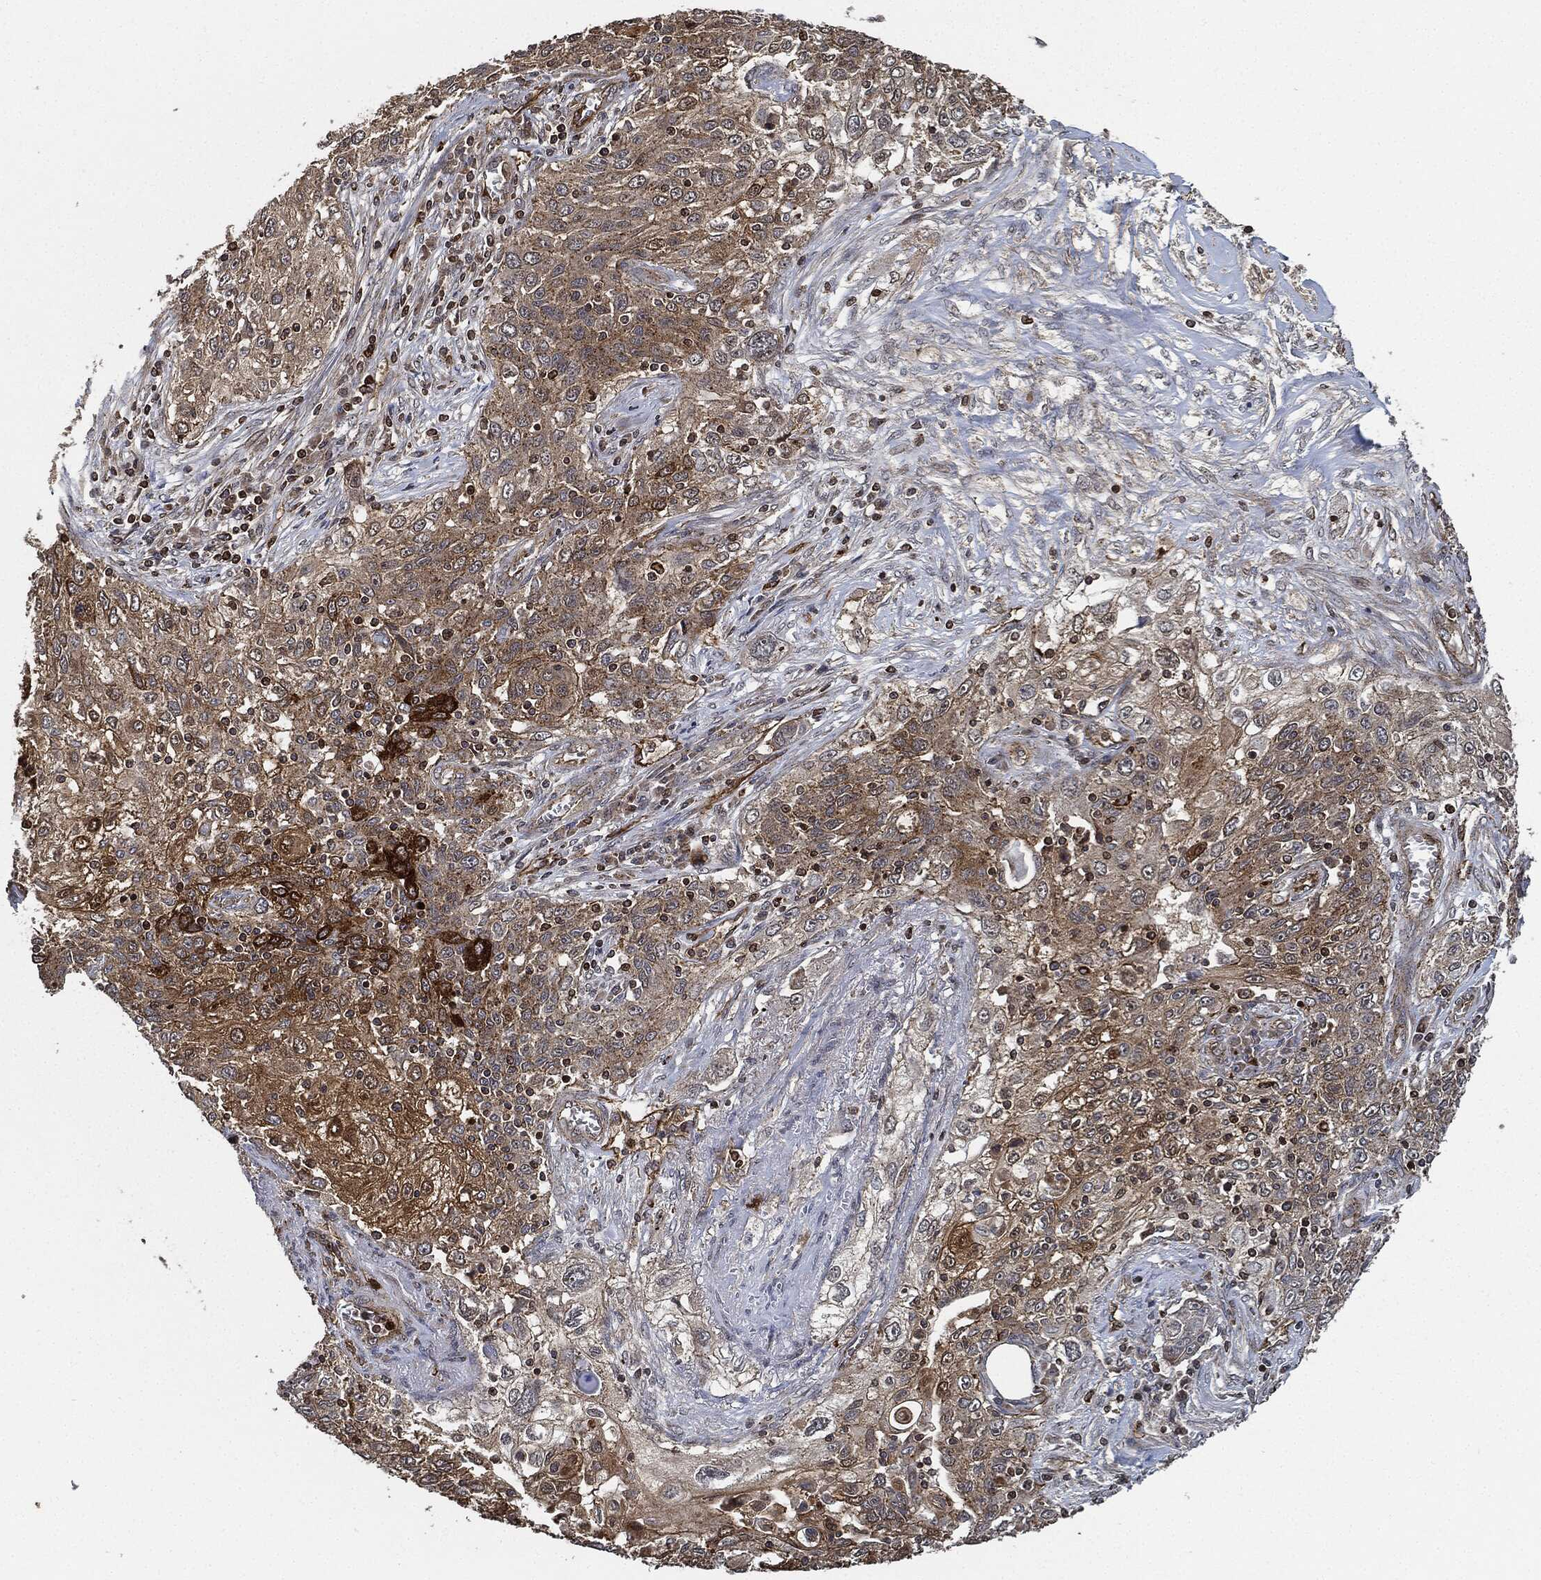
{"staining": {"intensity": "strong", "quantity": "<25%", "location": "cytoplasmic/membranous"}, "tissue": "lung cancer", "cell_type": "Tumor cells", "image_type": "cancer", "snomed": [{"axis": "morphology", "description": "Squamous cell carcinoma, NOS"}, {"axis": "topography", "description": "Lung"}], "caption": "Immunohistochemical staining of squamous cell carcinoma (lung) reveals strong cytoplasmic/membranous protein expression in about <25% of tumor cells.", "gene": "MAP3K3", "patient": {"sex": "female", "age": 69}}